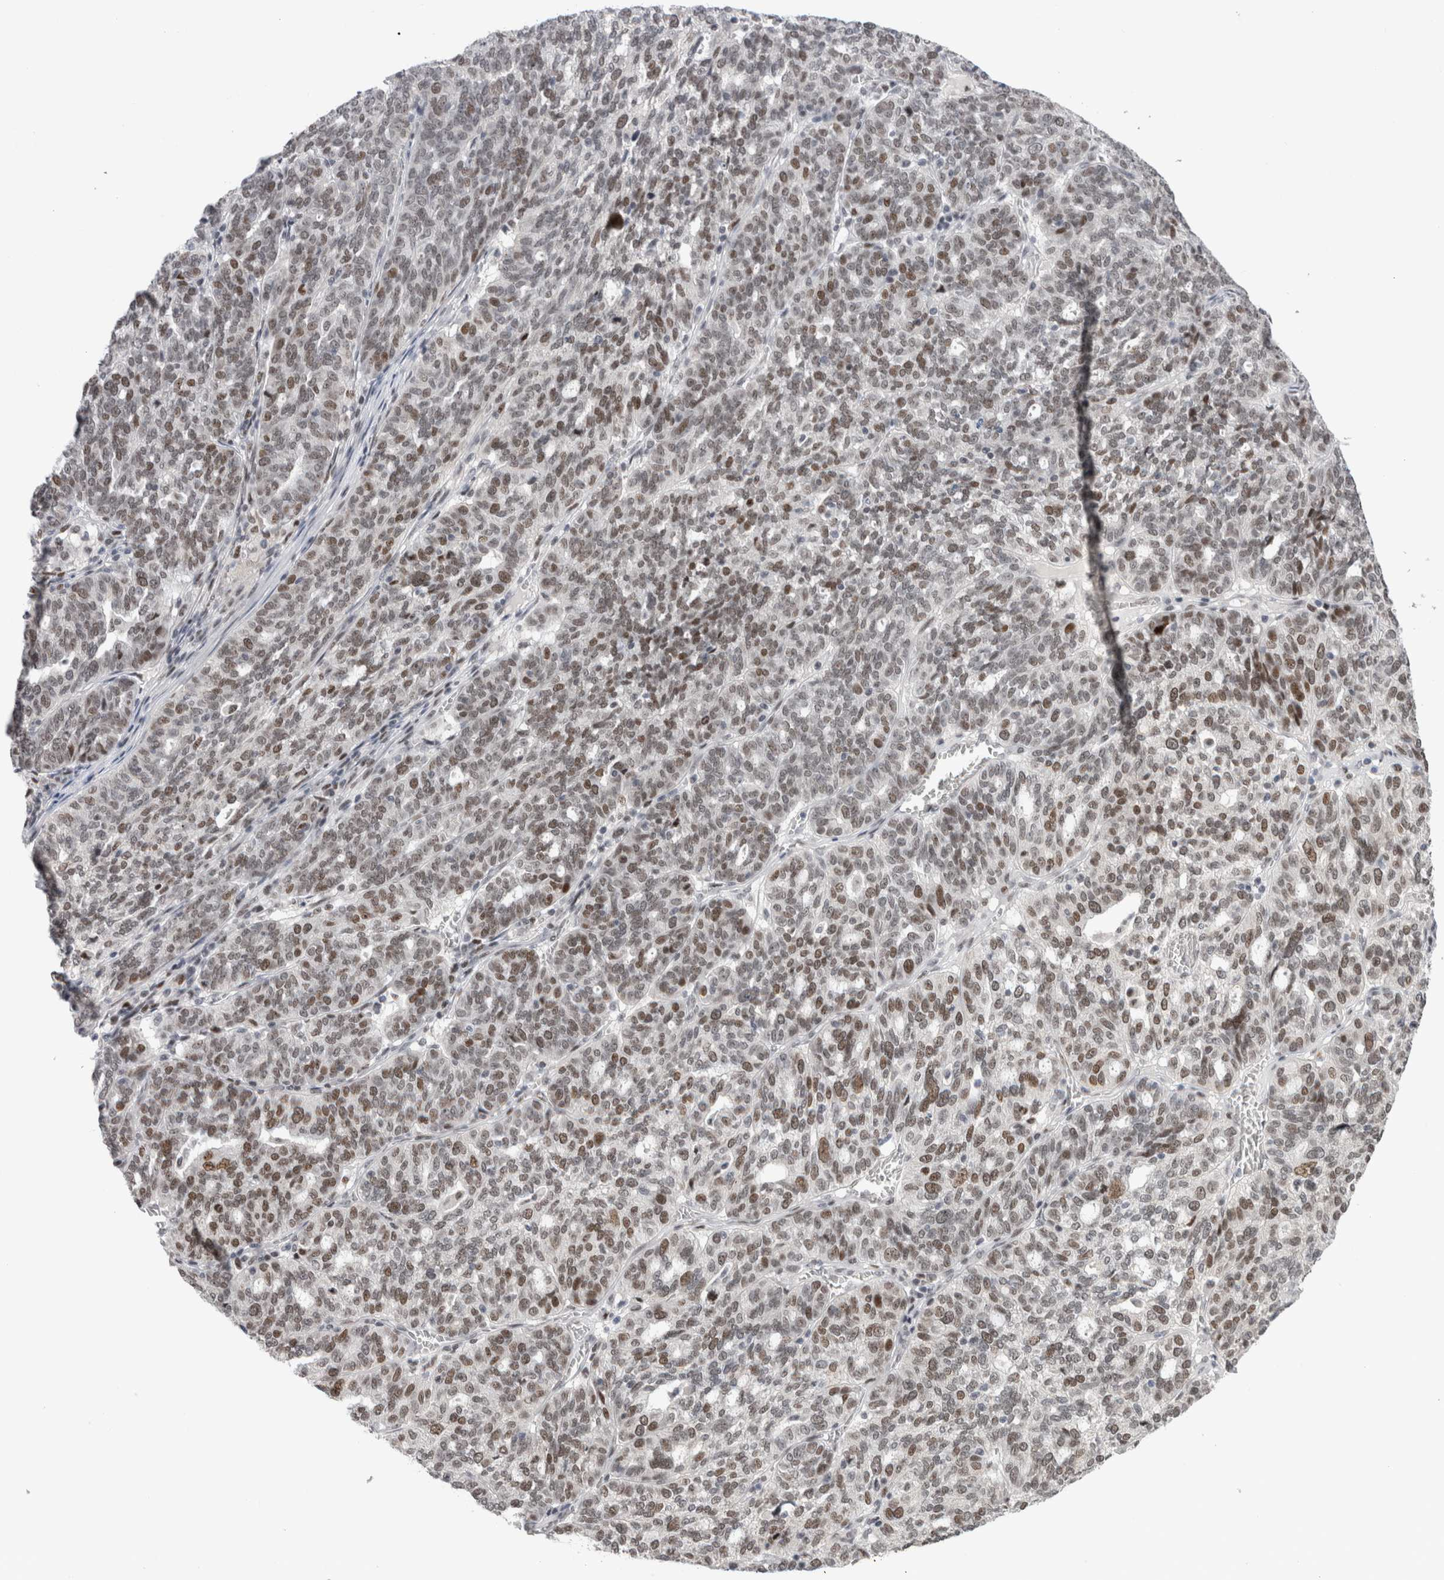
{"staining": {"intensity": "moderate", "quantity": "25%-75%", "location": "nuclear"}, "tissue": "ovarian cancer", "cell_type": "Tumor cells", "image_type": "cancer", "snomed": [{"axis": "morphology", "description": "Cystadenocarcinoma, serous, NOS"}, {"axis": "topography", "description": "Ovary"}], "caption": "A histopathology image of serous cystadenocarcinoma (ovarian) stained for a protein reveals moderate nuclear brown staining in tumor cells.", "gene": "ZNF521", "patient": {"sex": "female", "age": 59}}